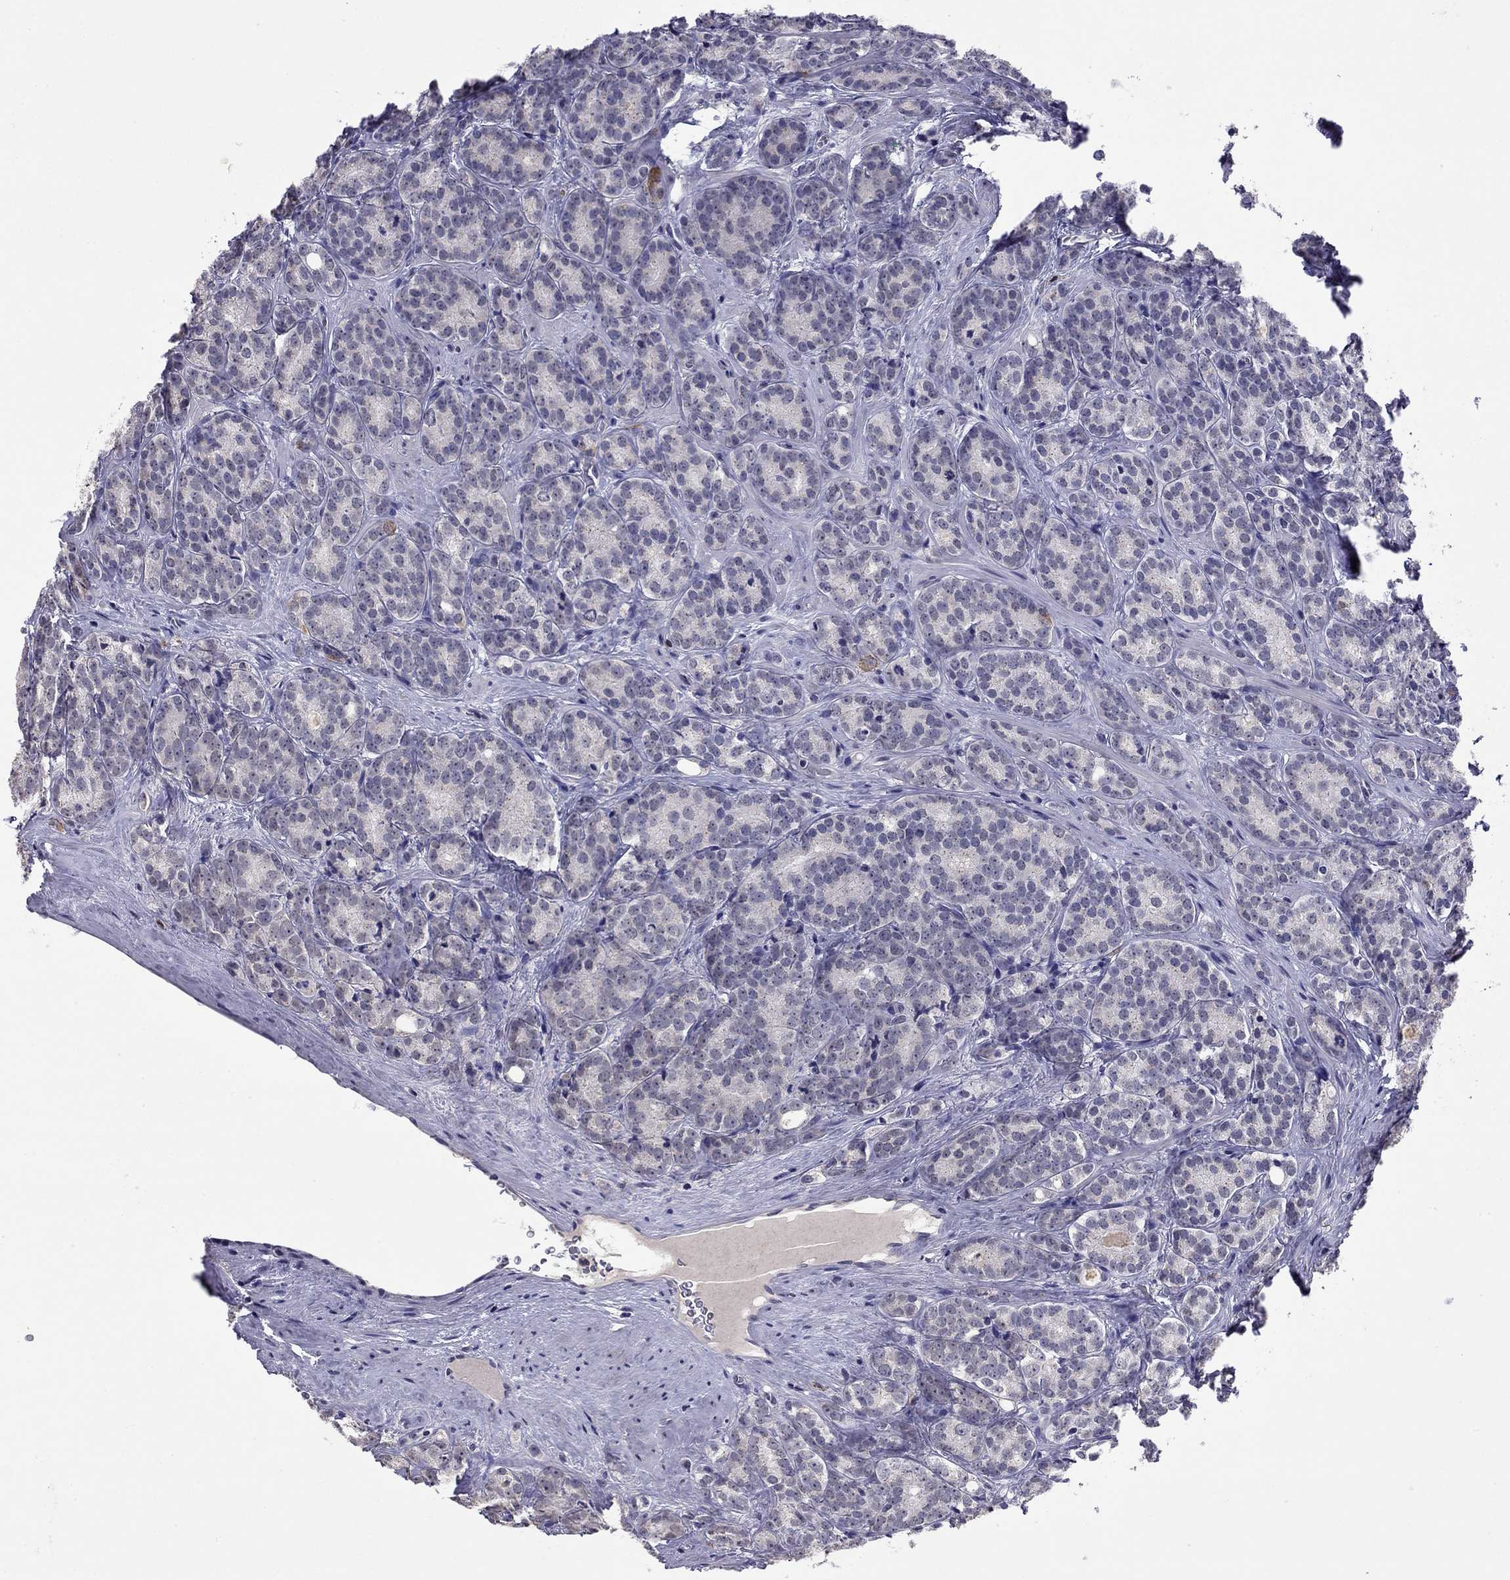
{"staining": {"intensity": "negative", "quantity": "none", "location": "none"}, "tissue": "prostate cancer", "cell_type": "Tumor cells", "image_type": "cancer", "snomed": [{"axis": "morphology", "description": "Adenocarcinoma, NOS"}, {"axis": "topography", "description": "Prostate"}], "caption": "Tumor cells are negative for brown protein staining in prostate cancer.", "gene": "WNK3", "patient": {"sex": "male", "age": 71}}